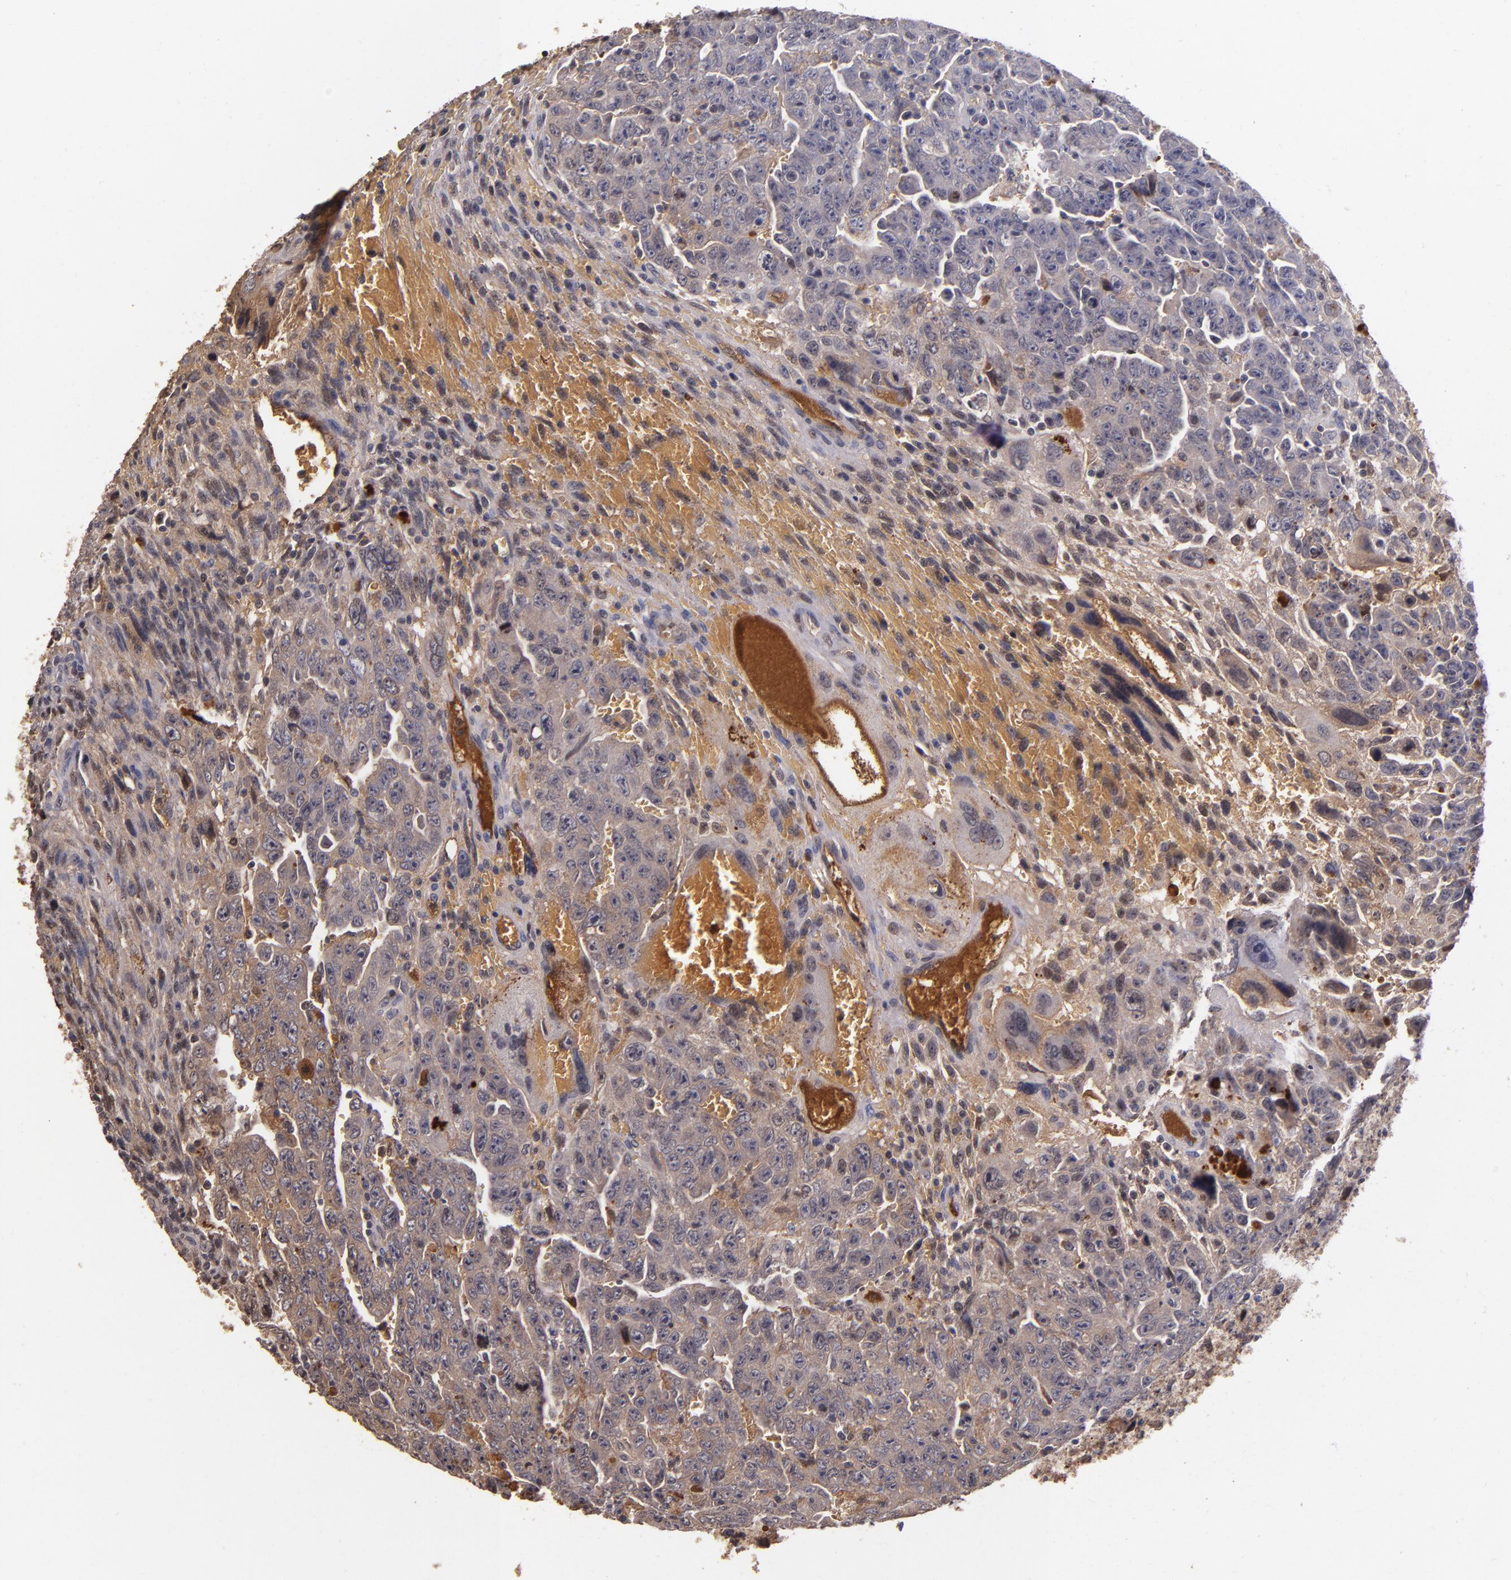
{"staining": {"intensity": "moderate", "quantity": ">75%", "location": "cytoplasmic/membranous"}, "tissue": "testis cancer", "cell_type": "Tumor cells", "image_type": "cancer", "snomed": [{"axis": "morphology", "description": "Carcinoma, Embryonal, NOS"}, {"axis": "topography", "description": "Testis"}], "caption": "A micrograph of embryonal carcinoma (testis) stained for a protein exhibits moderate cytoplasmic/membranous brown staining in tumor cells. The protein of interest is shown in brown color, while the nuclei are stained blue.", "gene": "PTS", "patient": {"sex": "male", "age": 28}}